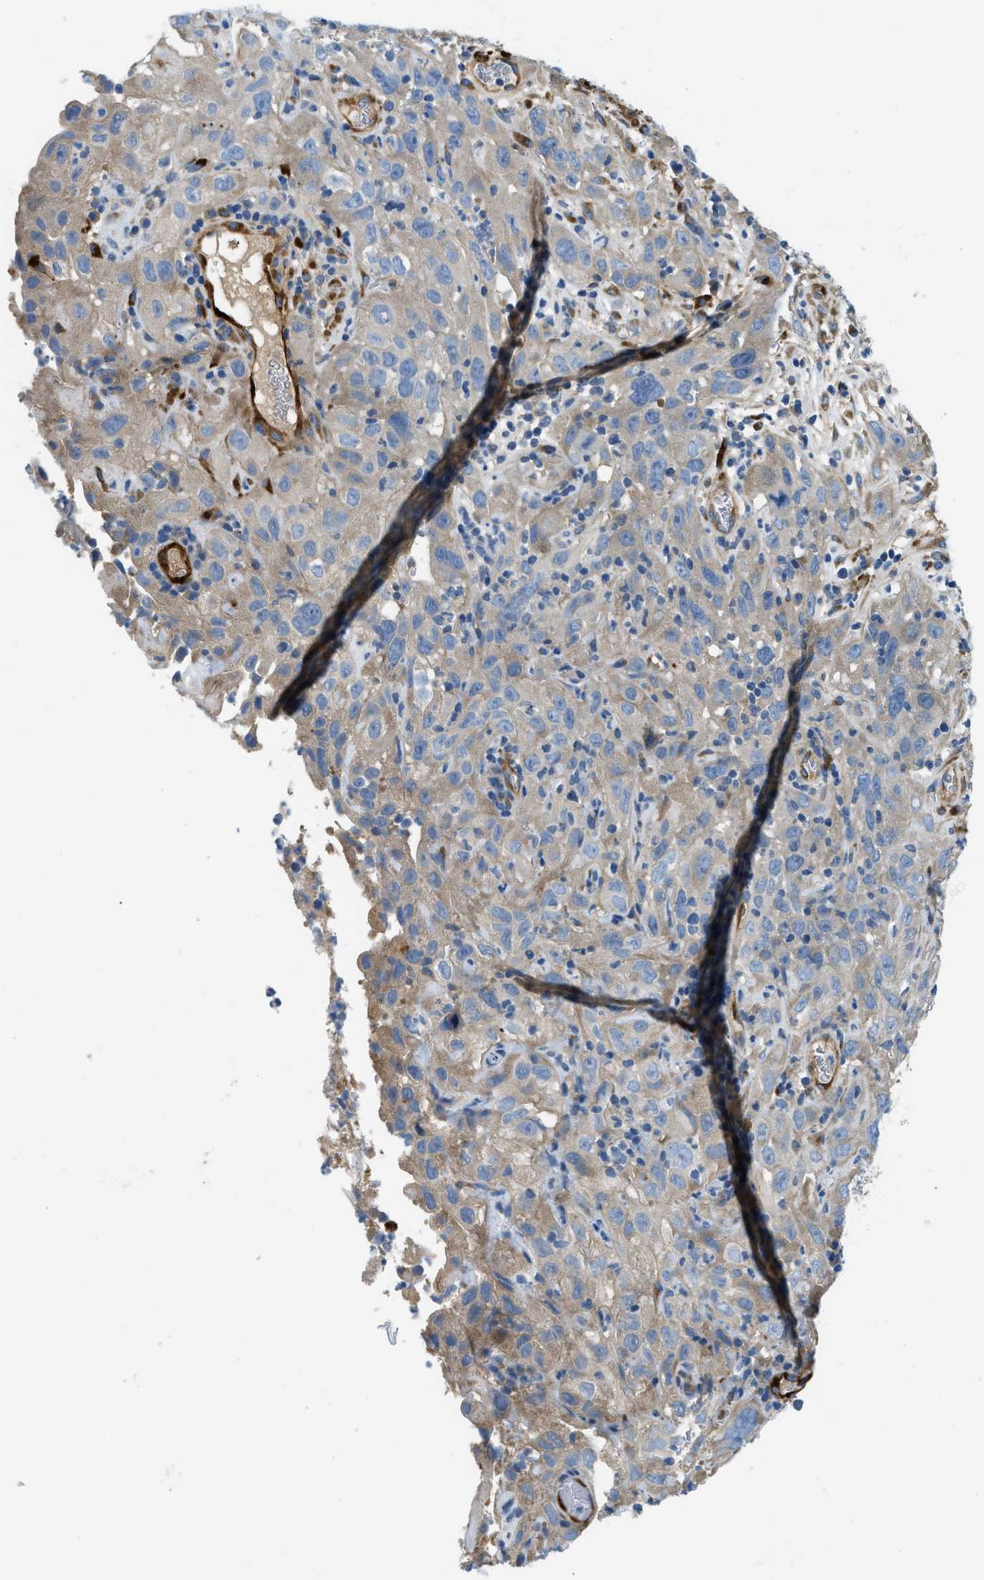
{"staining": {"intensity": "weak", "quantity": "25%-75%", "location": "cytoplasmic/membranous"}, "tissue": "cervical cancer", "cell_type": "Tumor cells", "image_type": "cancer", "snomed": [{"axis": "morphology", "description": "Squamous cell carcinoma, NOS"}, {"axis": "topography", "description": "Cervix"}], "caption": "High-magnification brightfield microscopy of cervical squamous cell carcinoma stained with DAB (brown) and counterstained with hematoxylin (blue). tumor cells exhibit weak cytoplasmic/membranous staining is present in approximately25%-75% of cells.", "gene": "COL15A1", "patient": {"sex": "female", "age": 32}}